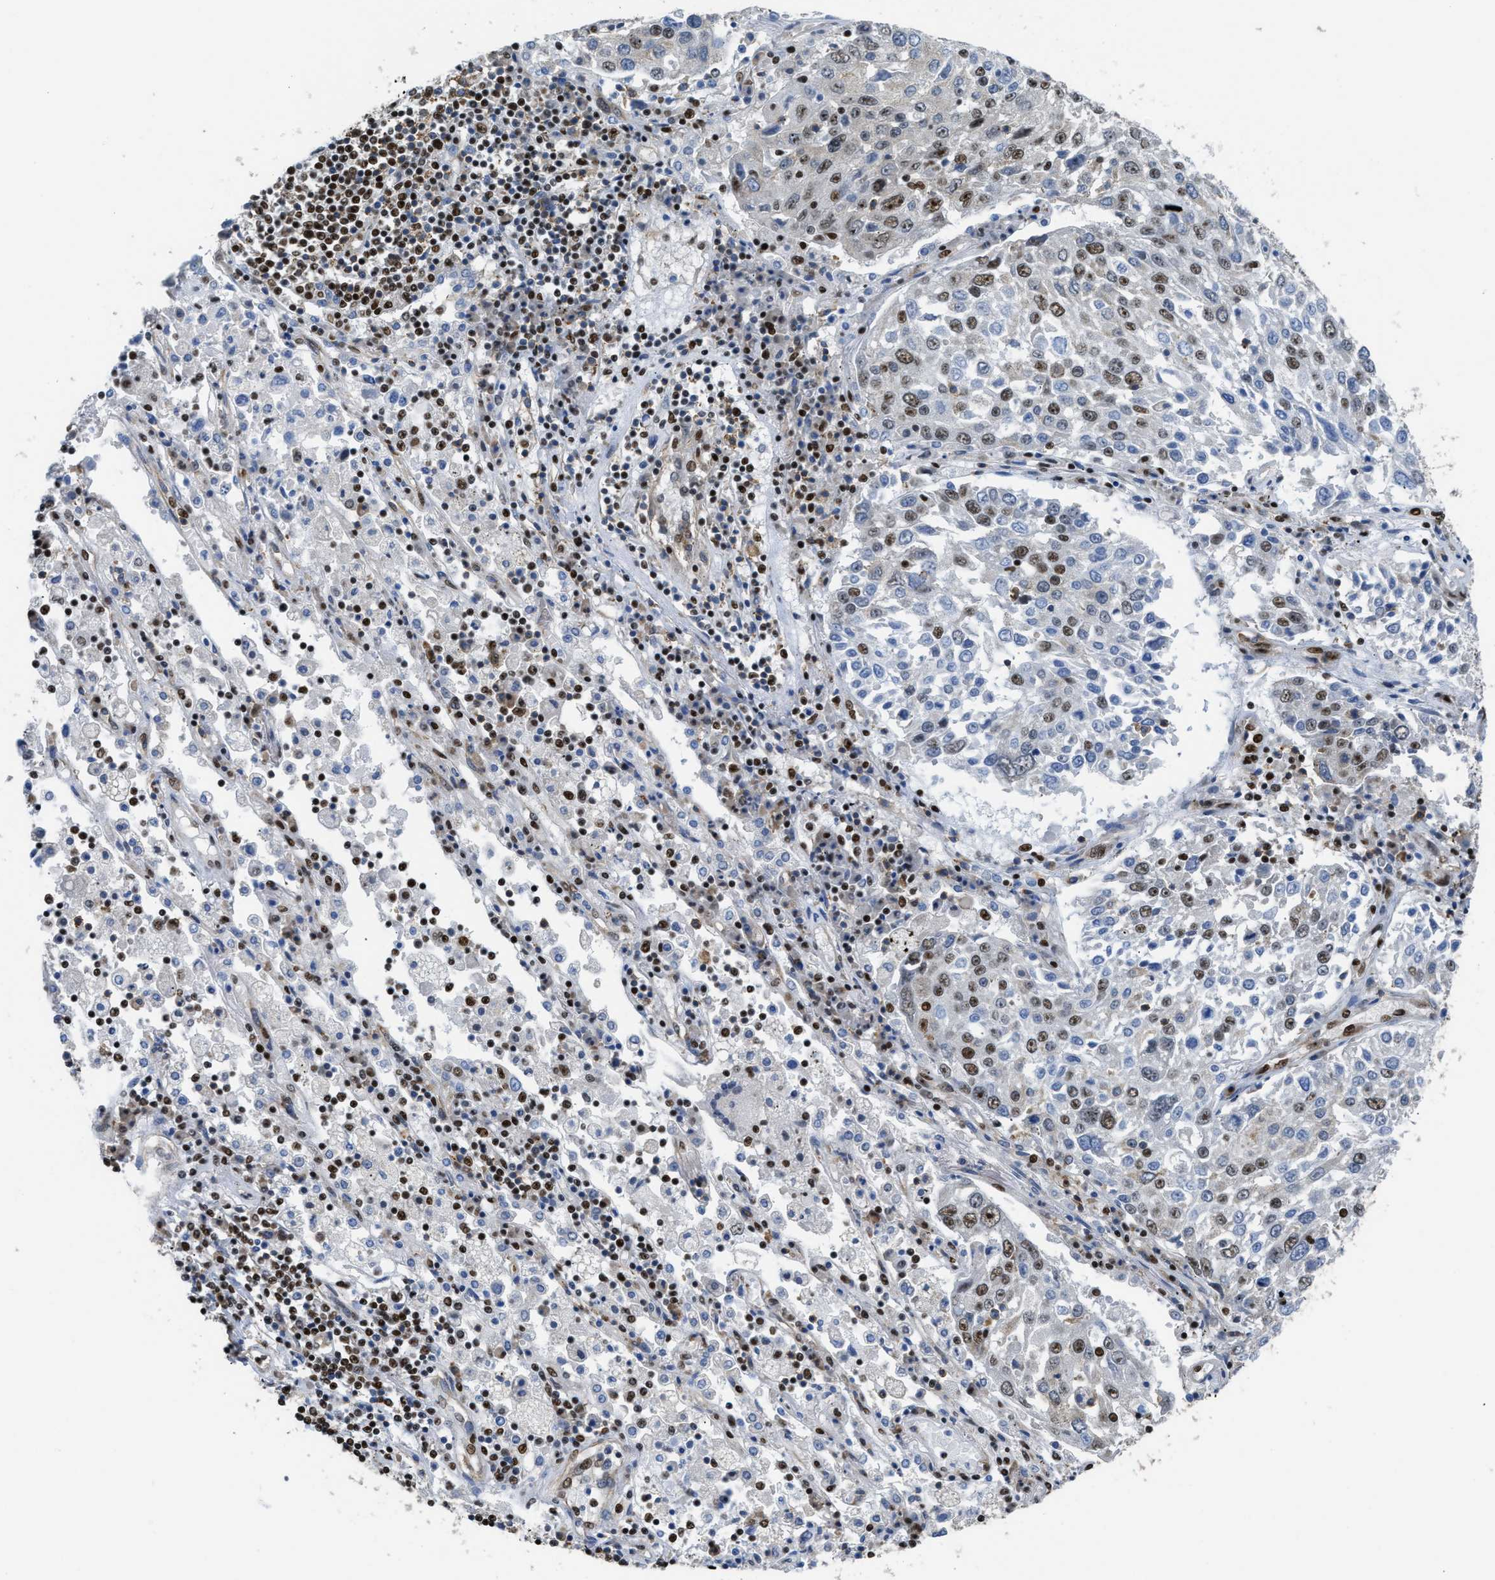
{"staining": {"intensity": "strong", "quantity": ">75%", "location": "nuclear"}, "tissue": "lung cancer", "cell_type": "Tumor cells", "image_type": "cancer", "snomed": [{"axis": "morphology", "description": "Squamous cell carcinoma, NOS"}, {"axis": "topography", "description": "Lung"}], "caption": "IHC histopathology image of neoplastic tissue: lung cancer stained using IHC displays high levels of strong protein expression localized specifically in the nuclear of tumor cells, appearing as a nuclear brown color.", "gene": "SCAF4", "patient": {"sex": "male", "age": 65}}